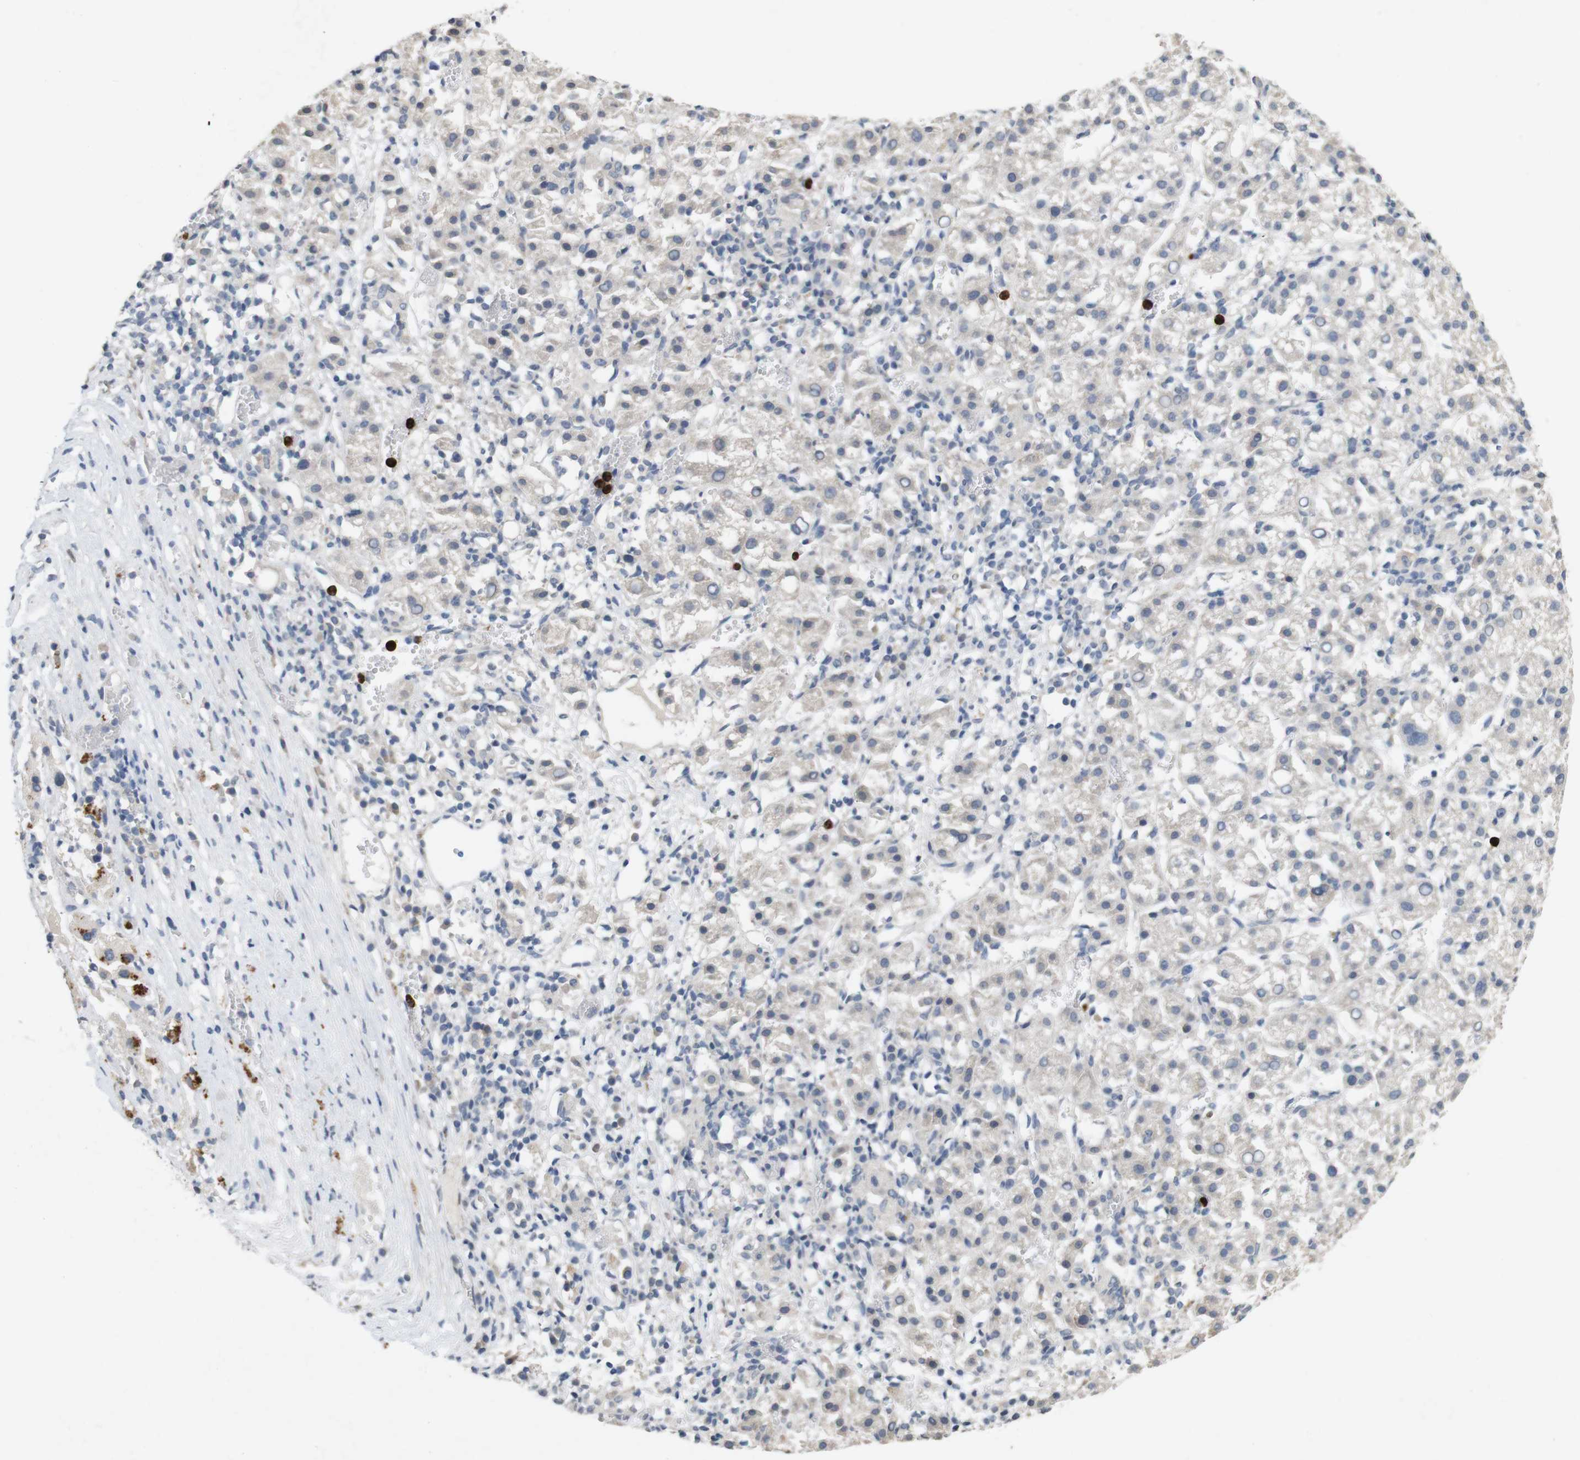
{"staining": {"intensity": "negative", "quantity": "none", "location": "none"}, "tissue": "liver cancer", "cell_type": "Tumor cells", "image_type": "cancer", "snomed": [{"axis": "morphology", "description": "Carcinoma, Hepatocellular, NOS"}, {"axis": "topography", "description": "Liver"}], "caption": "Tumor cells are negative for brown protein staining in liver cancer.", "gene": "TSPAN14", "patient": {"sex": "female", "age": 58}}